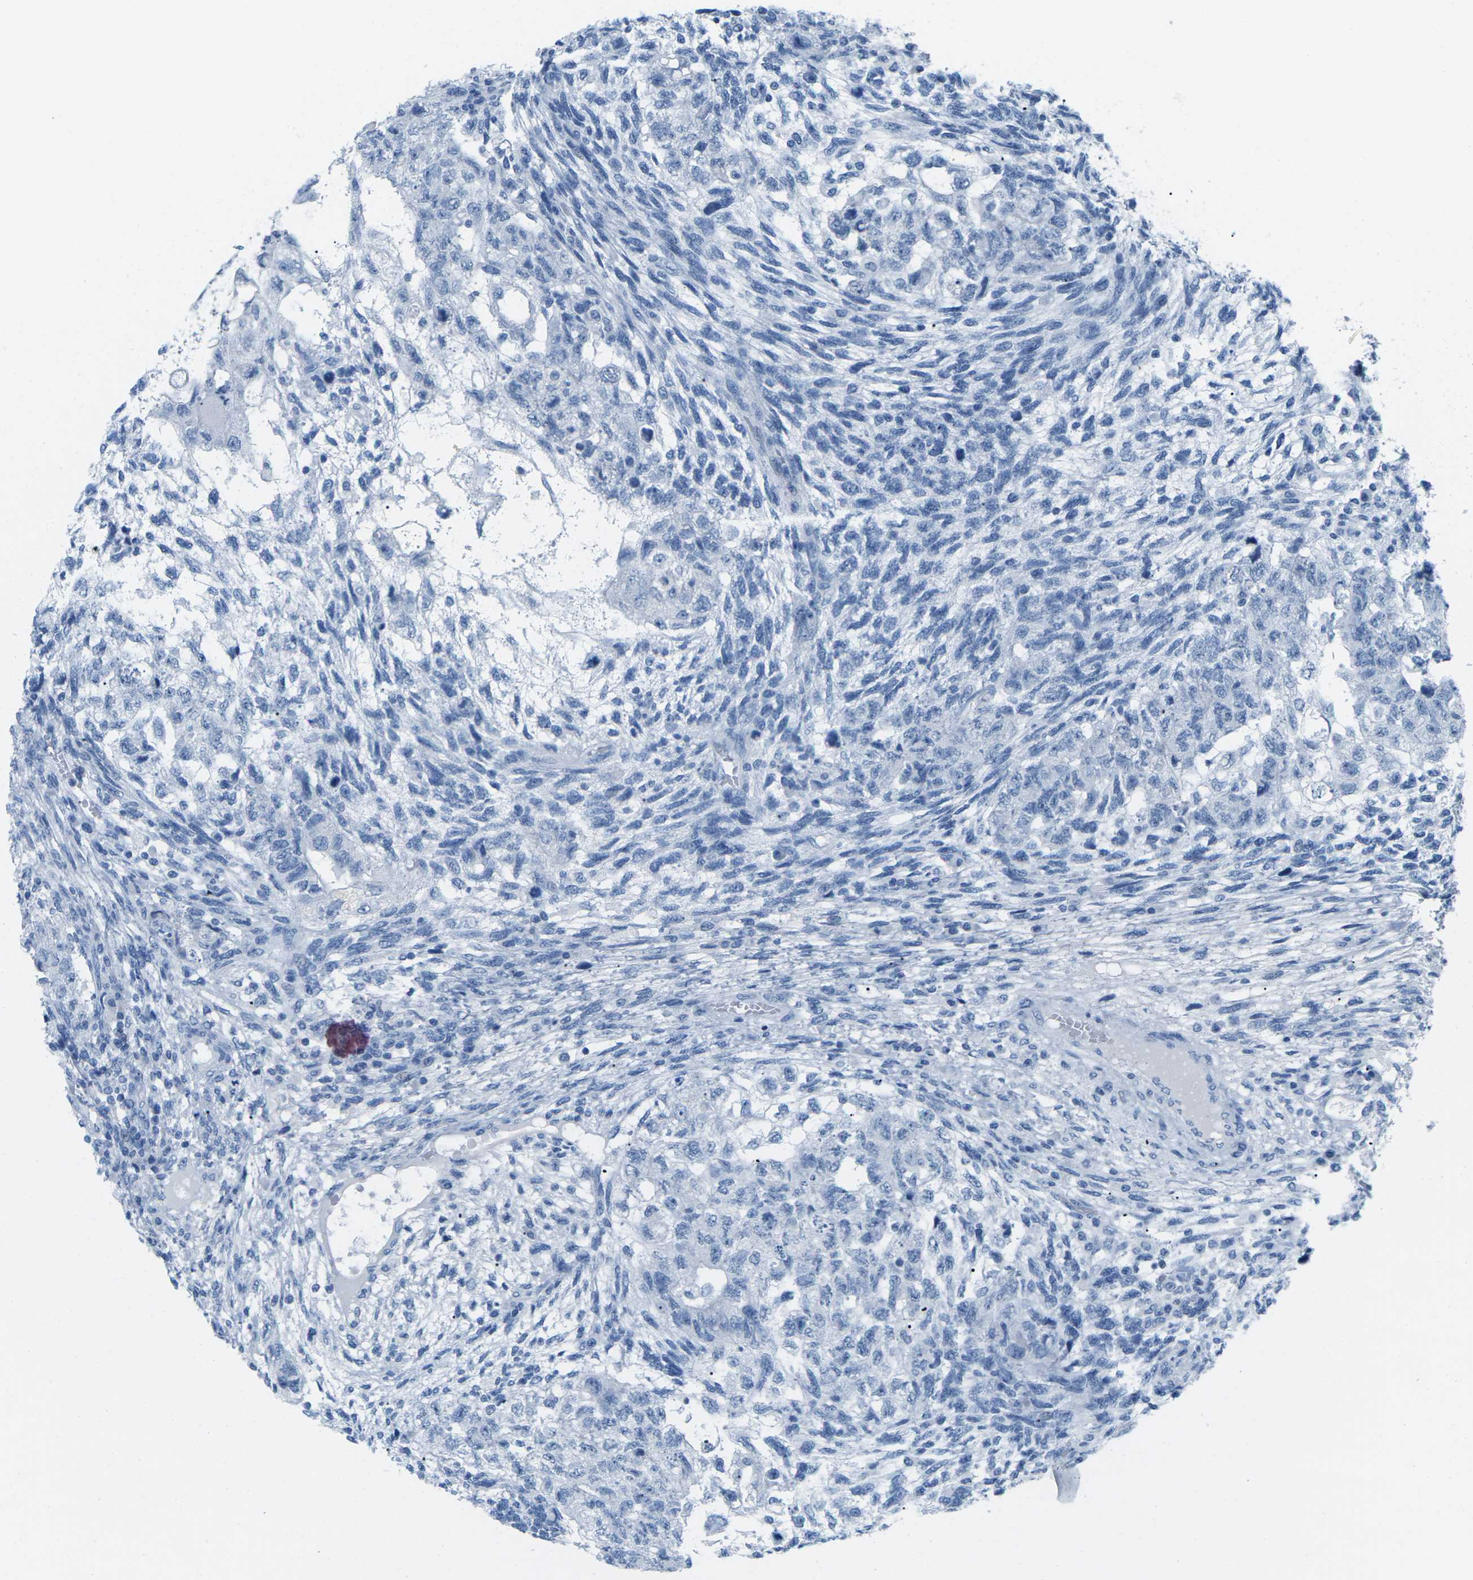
{"staining": {"intensity": "negative", "quantity": "none", "location": "none"}, "tissue": "testis cancer", "cell_type": "Tumor cells", "image_type": "cancer", "snomed": [{"axis": "morphology", "description": "Normal tissue, NOS"}, {"axis": "morphology", "description": "Carcinoma, Embryonal, NOS"}, {"axis": "topography", "description": "Testis"}], "caption": "Photomicrograph shows no significant protein staining in tumor cells of testis cancer (embryonal carcinoma).", "gene": "SLC12A1", "patient": {"sex": "male", "age": 36}}